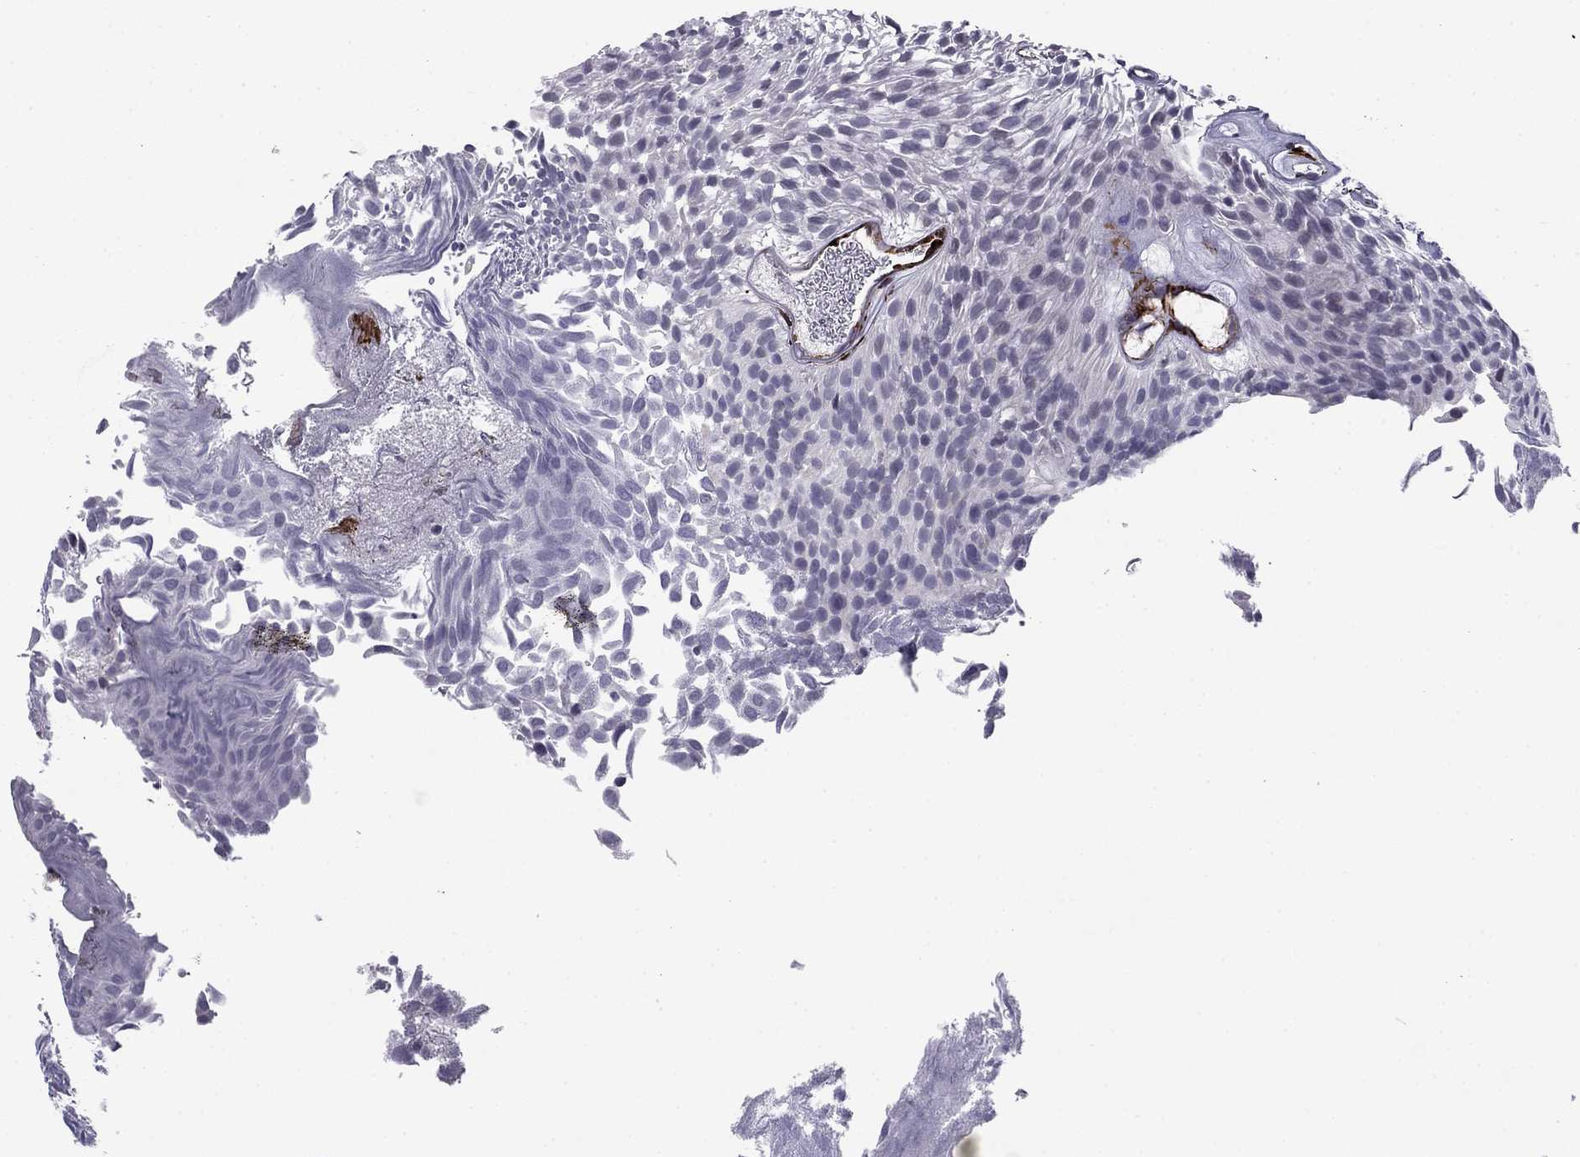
{"staining": {"intensity": "negative", "quantity": "none", "location": "none"}, "tissue": "urothelial cancer", "cell_type": "Tumor cells", "image_type": "cancer", "snomed": [{"axis": "morphology", "description": "Urothelial carcinoma, Low grade"}, {"axis": "topography", "description": "Urinary bladder"}], "caption": "Tumor cells show no significant expression in urothelial carcinoma (low-grade).", "gene": "ANKS4B", "patient": {"sex": "male", "age": 52}}